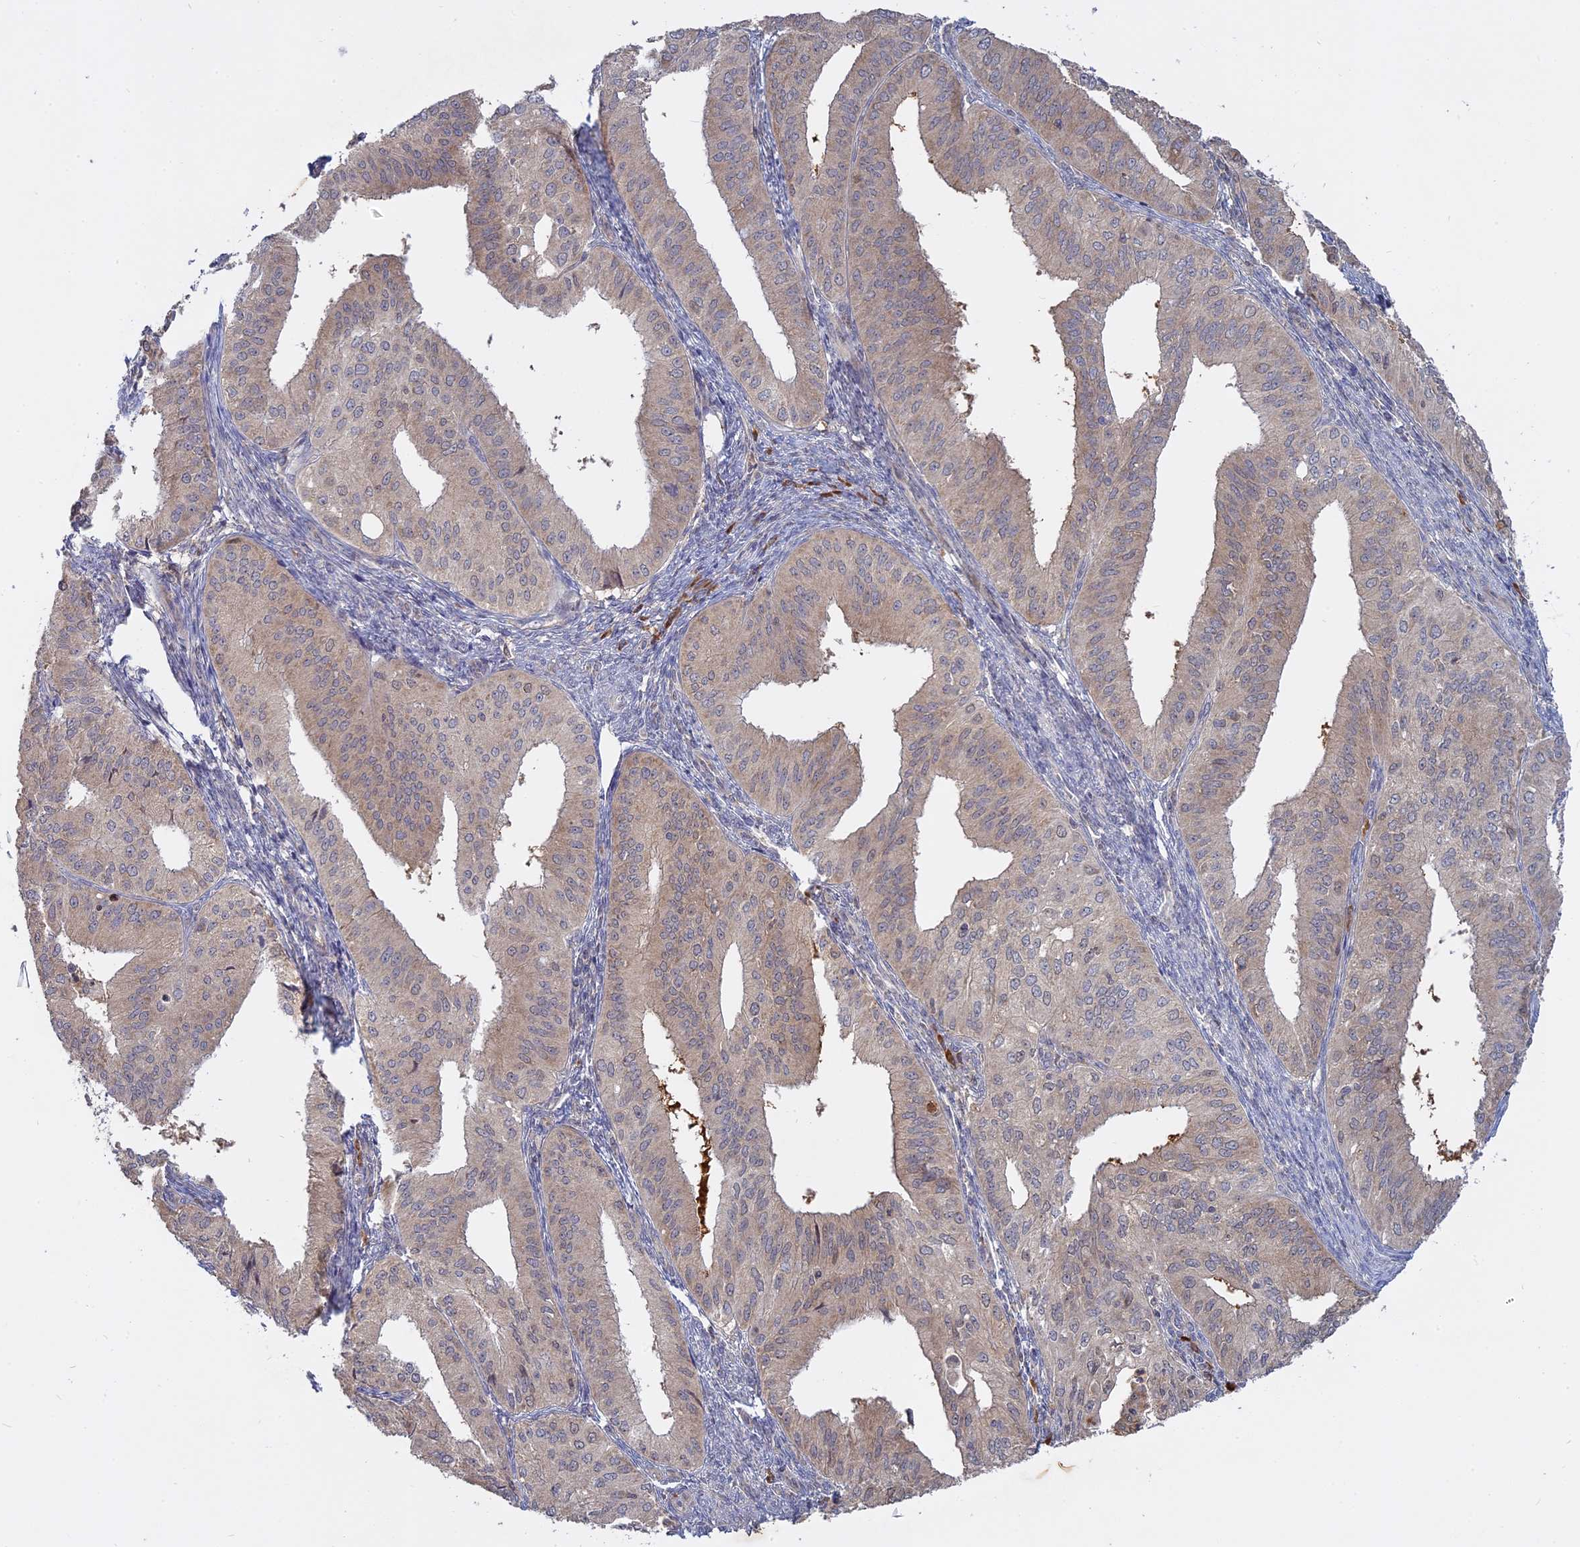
{"staining": {"intensity": "weak", "quantity": "25%-75%", "location": "cytoplasmic/membranous"}, "tissue": "endometrial cancer", "cell_type": "Tumor cells", "image_type": "cancer", "snomed": [{"axis": "morphology", "description": "Adenocarcinoma, NOS"}, {"axis": "topography", "description": "Endometrium"}], "caption": "Immunohistochemistry (IHC) histopathology image of endometrial cancer (adenocarcinoma) stained for a protein (brown), which reveals low levels of weak cytoplasmic/membranous staining in about 25%-75% of tumor cells.", "gene": "TMEM208", "patient": {"sex": "female", "age": 50}}